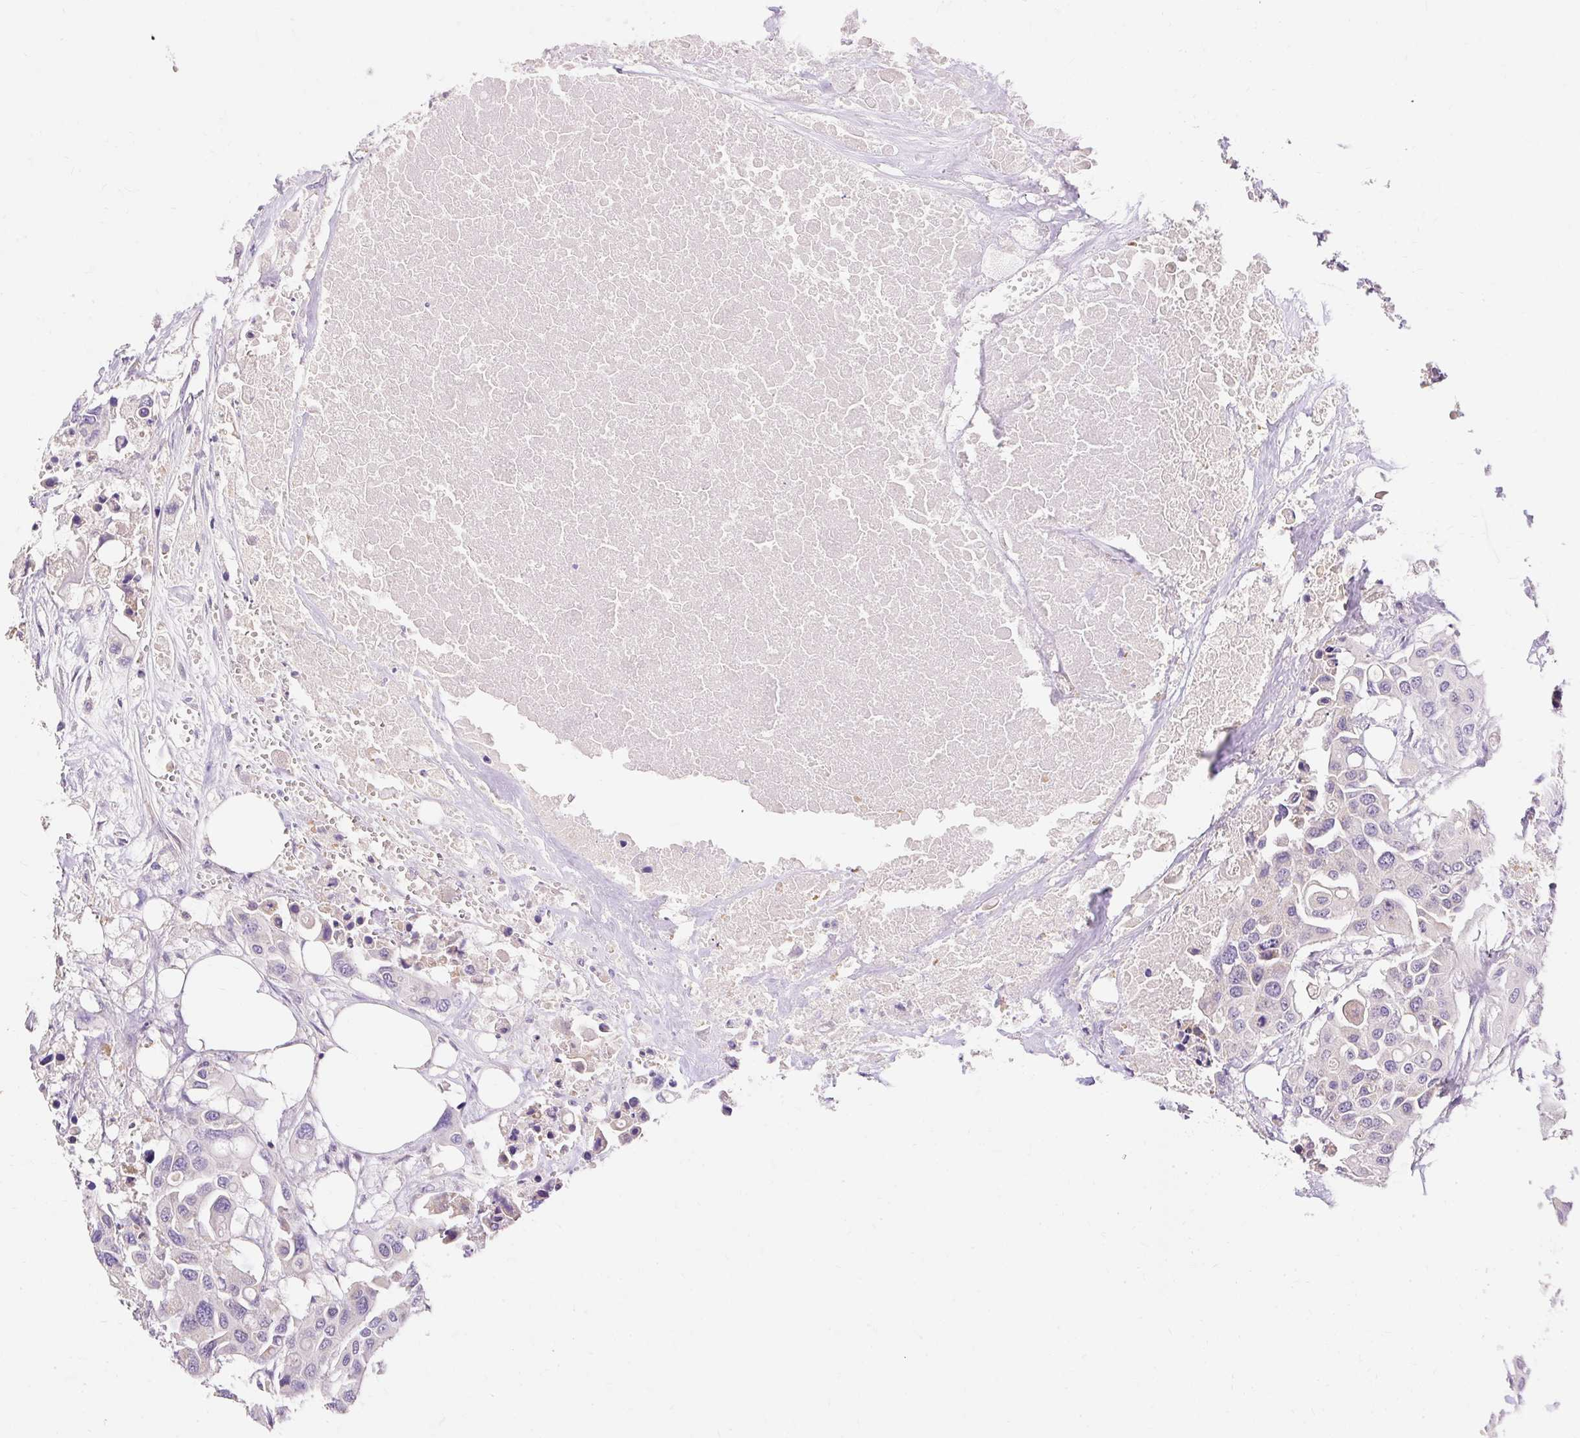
{"staining": {"intensity": "negative", "quantity": "none", "location": "none"}, "tissue": "colorectal cancer", "cell_type": "Tumor cells", "image_type": "cancer", "snomed": [{"axis": "morphology", "description": "Adenocarcinoma, NOS"}, {"axis": "topography", "description": "Colon"}], "caption": "A photomicrograph of human colorectal cancer (adenocarcinoma) is negative for staining in tumor cells. (DAB immunohistochemistry (IHC) visualized using brightfield microscopy, high magnification).", "gene": "PMAIP1", "patient": {"sex": "male", "age": 77}}